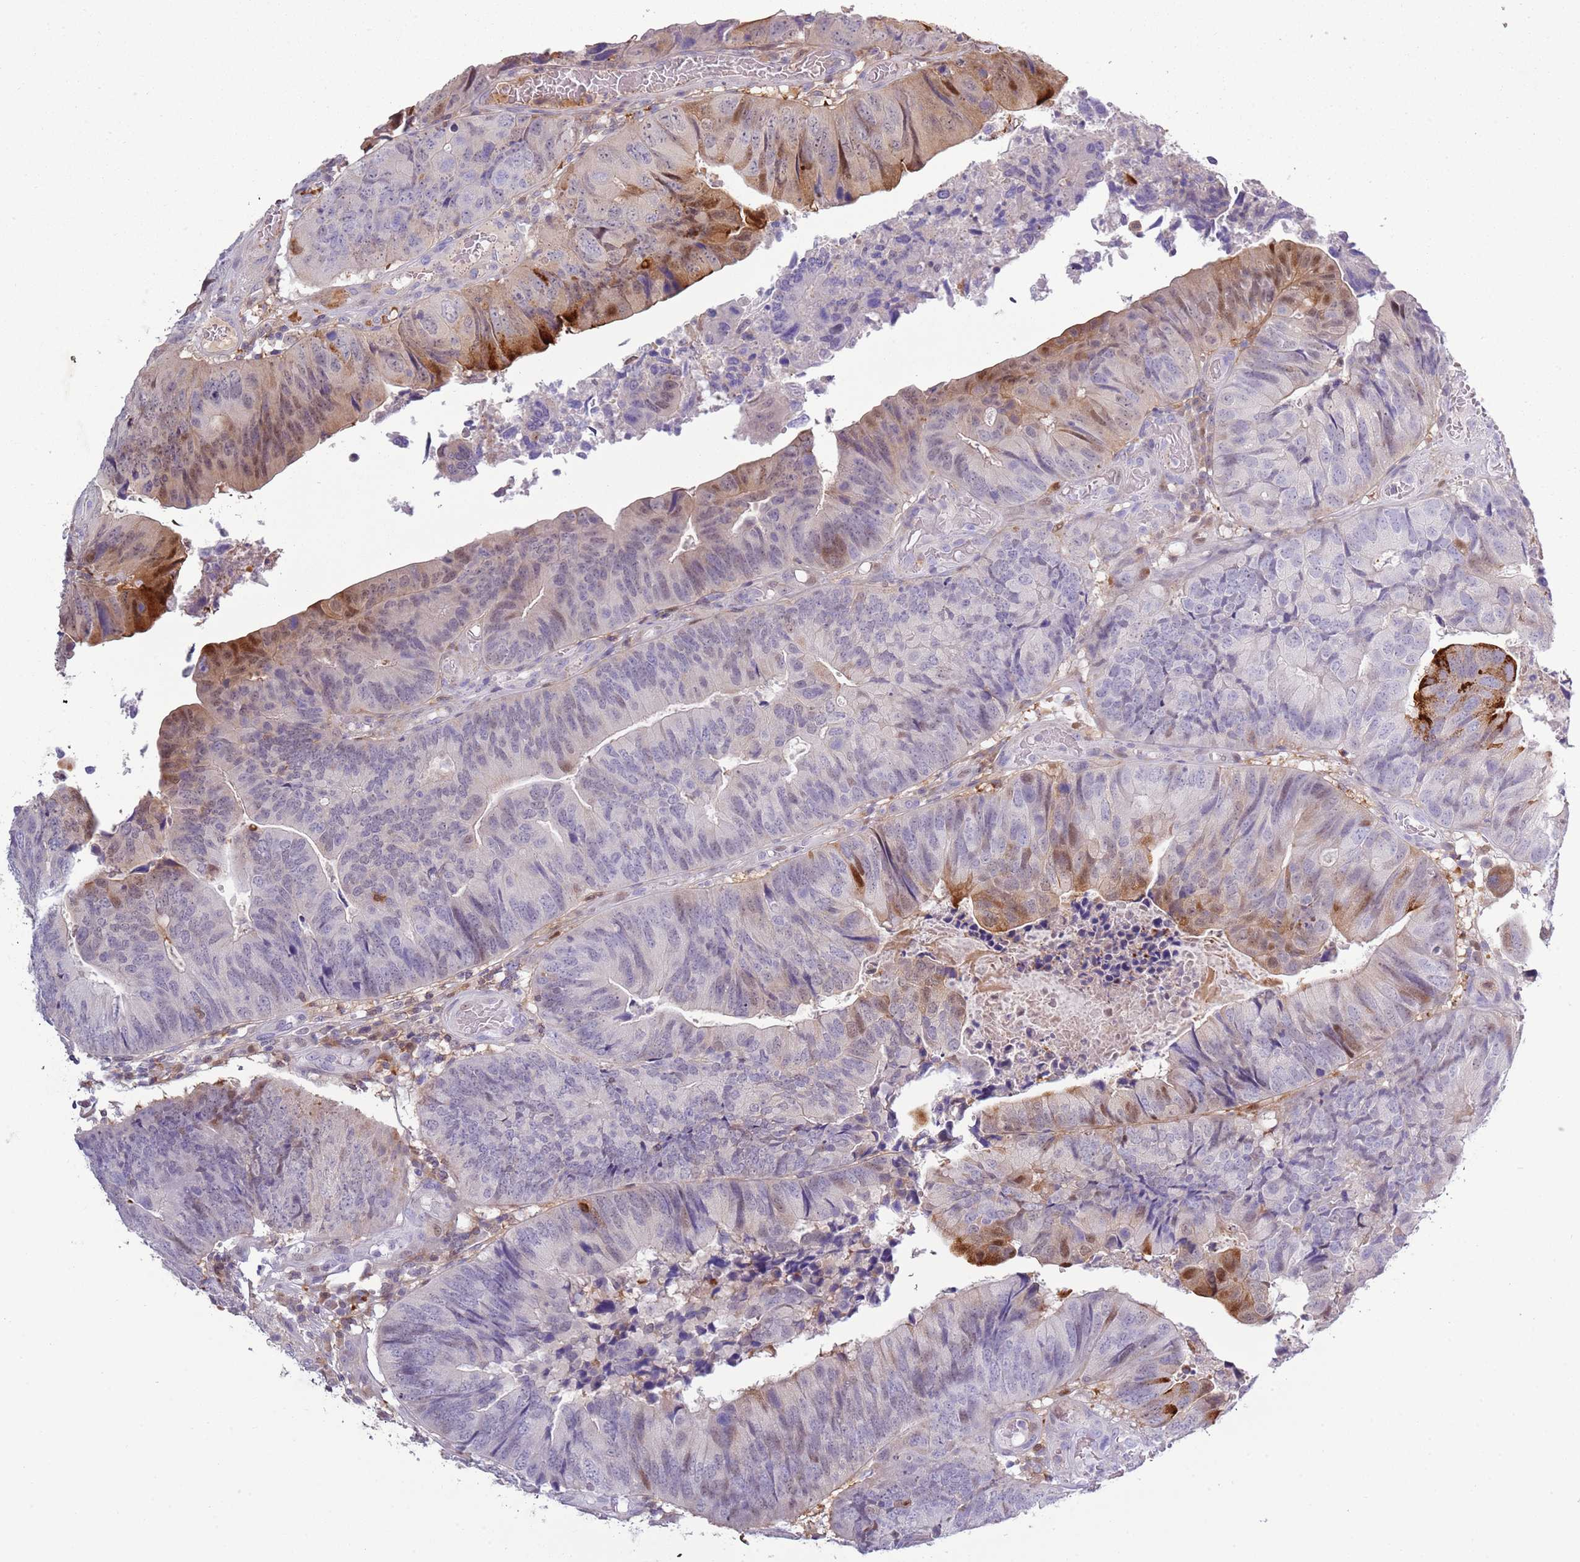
{"staining": {"intensity": "moderate", "quantity": "<25%", "location": "cytoplasmic/membranous,nuclear"}, "tissue": "colorectal cancer", "cell_type": "Tumor cells", "image_type": "cancer", "snomed": [{"axis": "morphology", "description": "Adenocarcinoma, NOS"}, {"axis": "topography", "description": "Colon"}], "caption": "Human colorectal adenocarcinoma stained with a protein marker demonstrates moderate staining in tumor cells.", "gene": "NBPF6", "patient": {"sex": "female", "age": 67}}